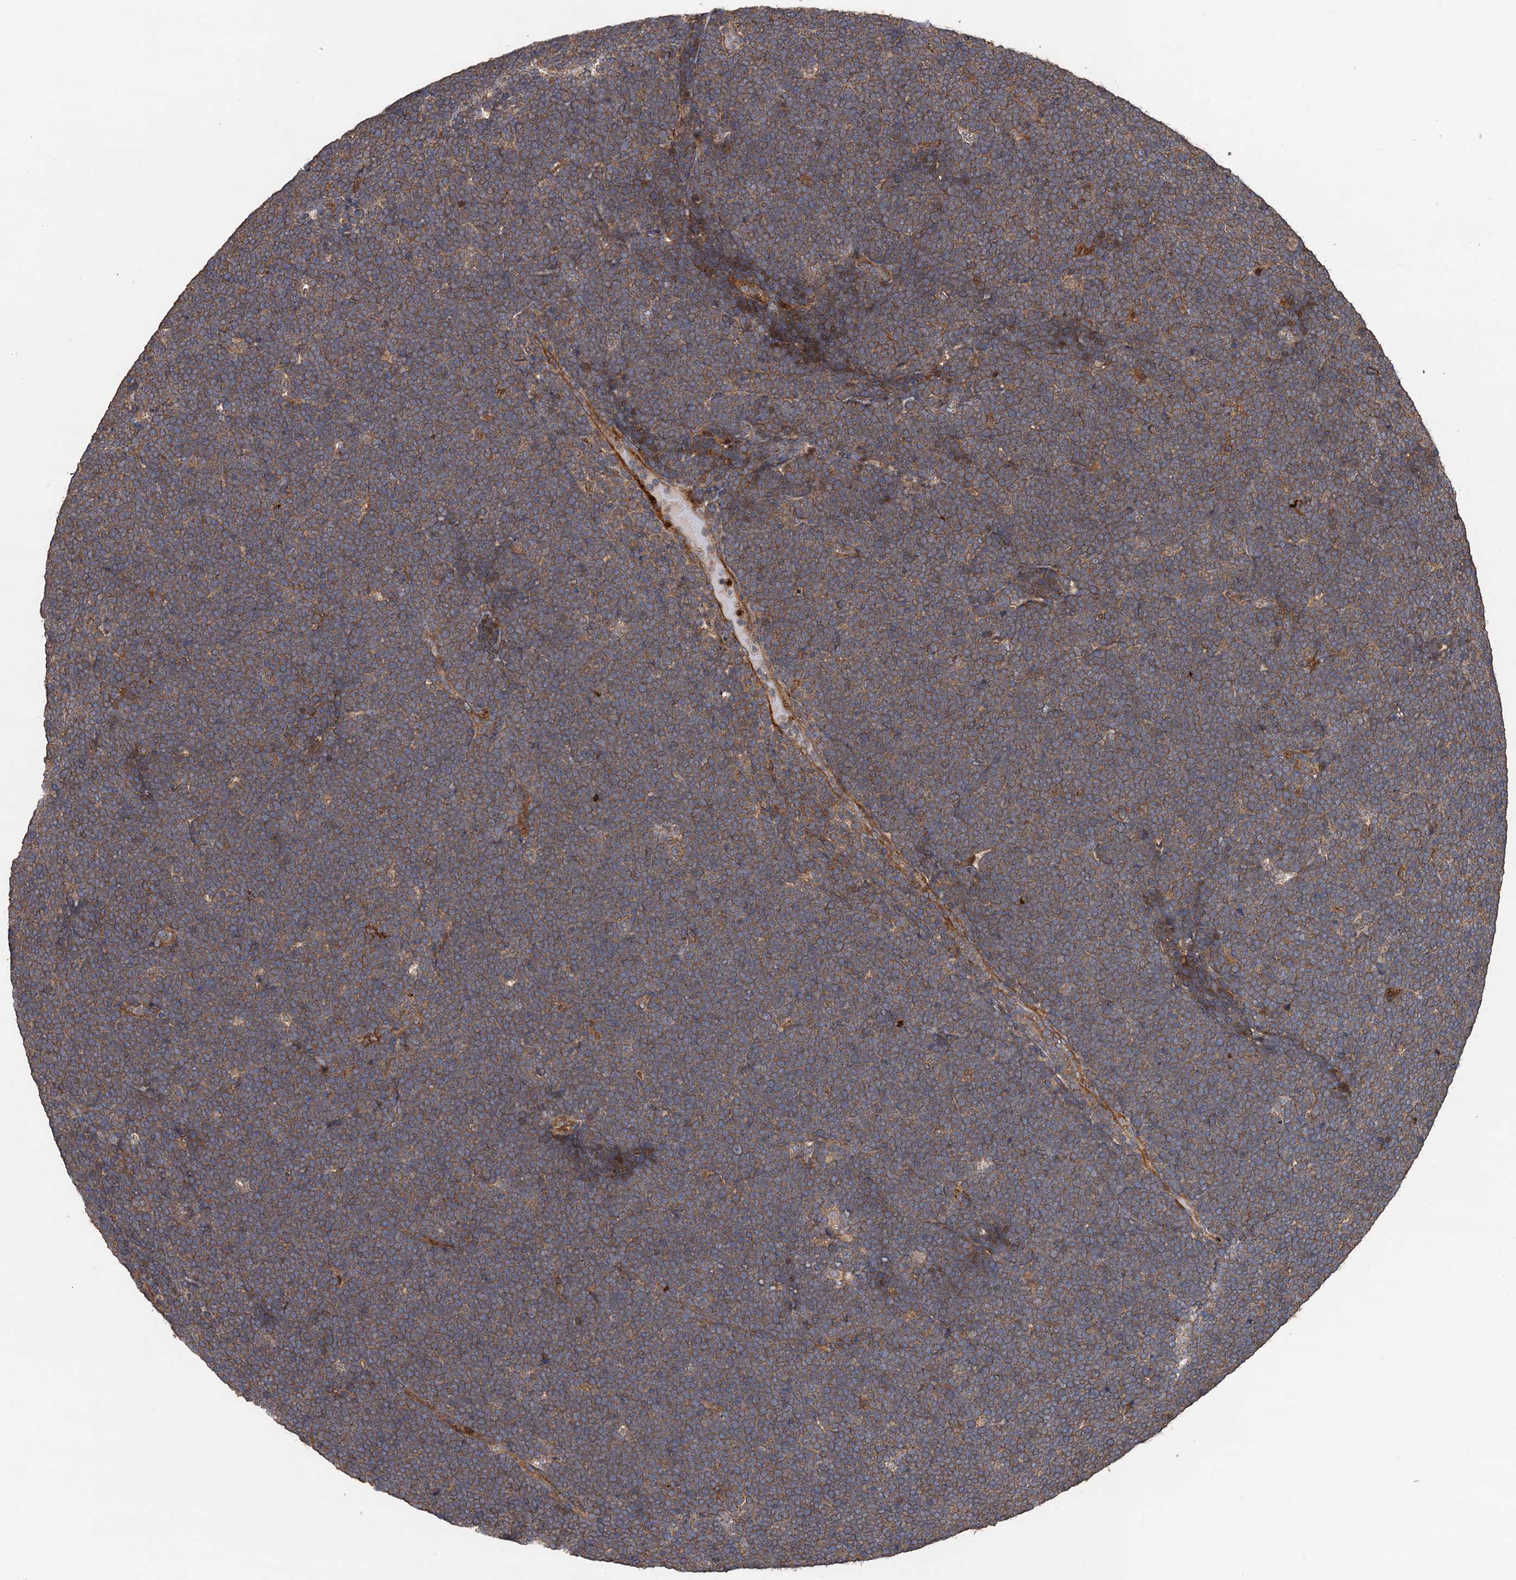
{"staining": {"intensity": "moderate", "quantity": ">75%", "location": "cytoplasmic/membranous"}, "tissue": "lymphoma", "cell_type": "Tumor cells", "image_type": "cancer", "snomed": [{"axis": "morphology", "description": "Malignant lymphoma, non-Hodgkin's type, High grade"}, {"axis": "topography", "description": "Lymph node"}], "caption": "Brown immunohistochemical staining in human lymphoma demonstrates moderate cytoplasmic/membranous staining in approximately >75% of tumor cells.", "gene": "TMEM39B", "patient": {"sex": "male", "age": 13}}